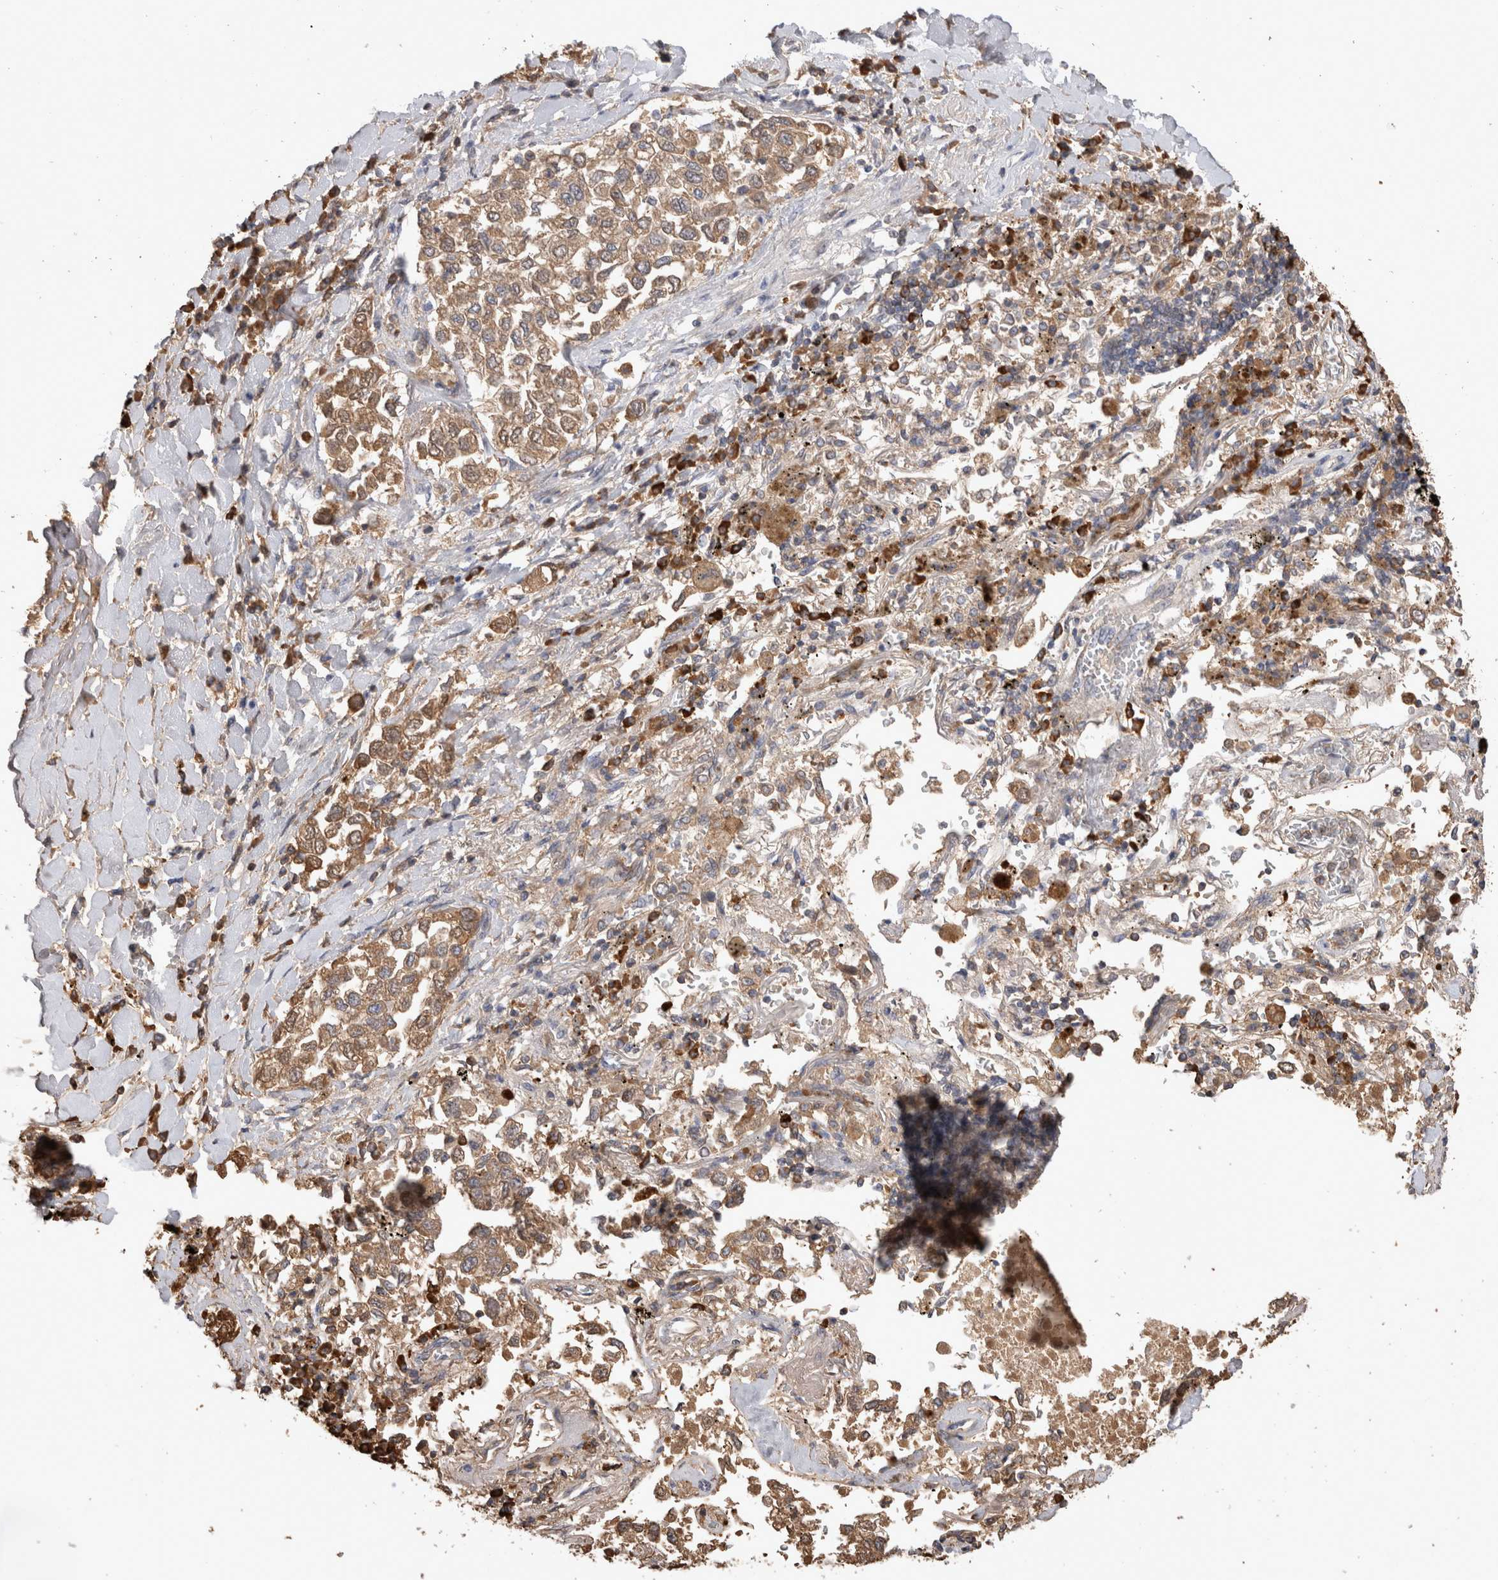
{"staining": {"intensity": "moderate", "quantity": "25%-75%", "location": "cytoplasmic/membranous"}, "tissue": "lung cancer", "cell_type": "Tumor cells", "image_type": "cancer", "snomed": [{"axis": "morphology", "description": "Inflammation, NOS"}, {"axis": "morphology", "description": "Adenocarcinoma, NOS"}, {"axis": "topography", "description": "Lung"}], "caption": "Protein staining of lung adenocarcinoma tissue shows moderate cytoplasmic/membranous positivity in approximately 25%-75% of tumor cells.", "gene": "PPP3CC", "patient": {"sex": "male", "age": 63}}